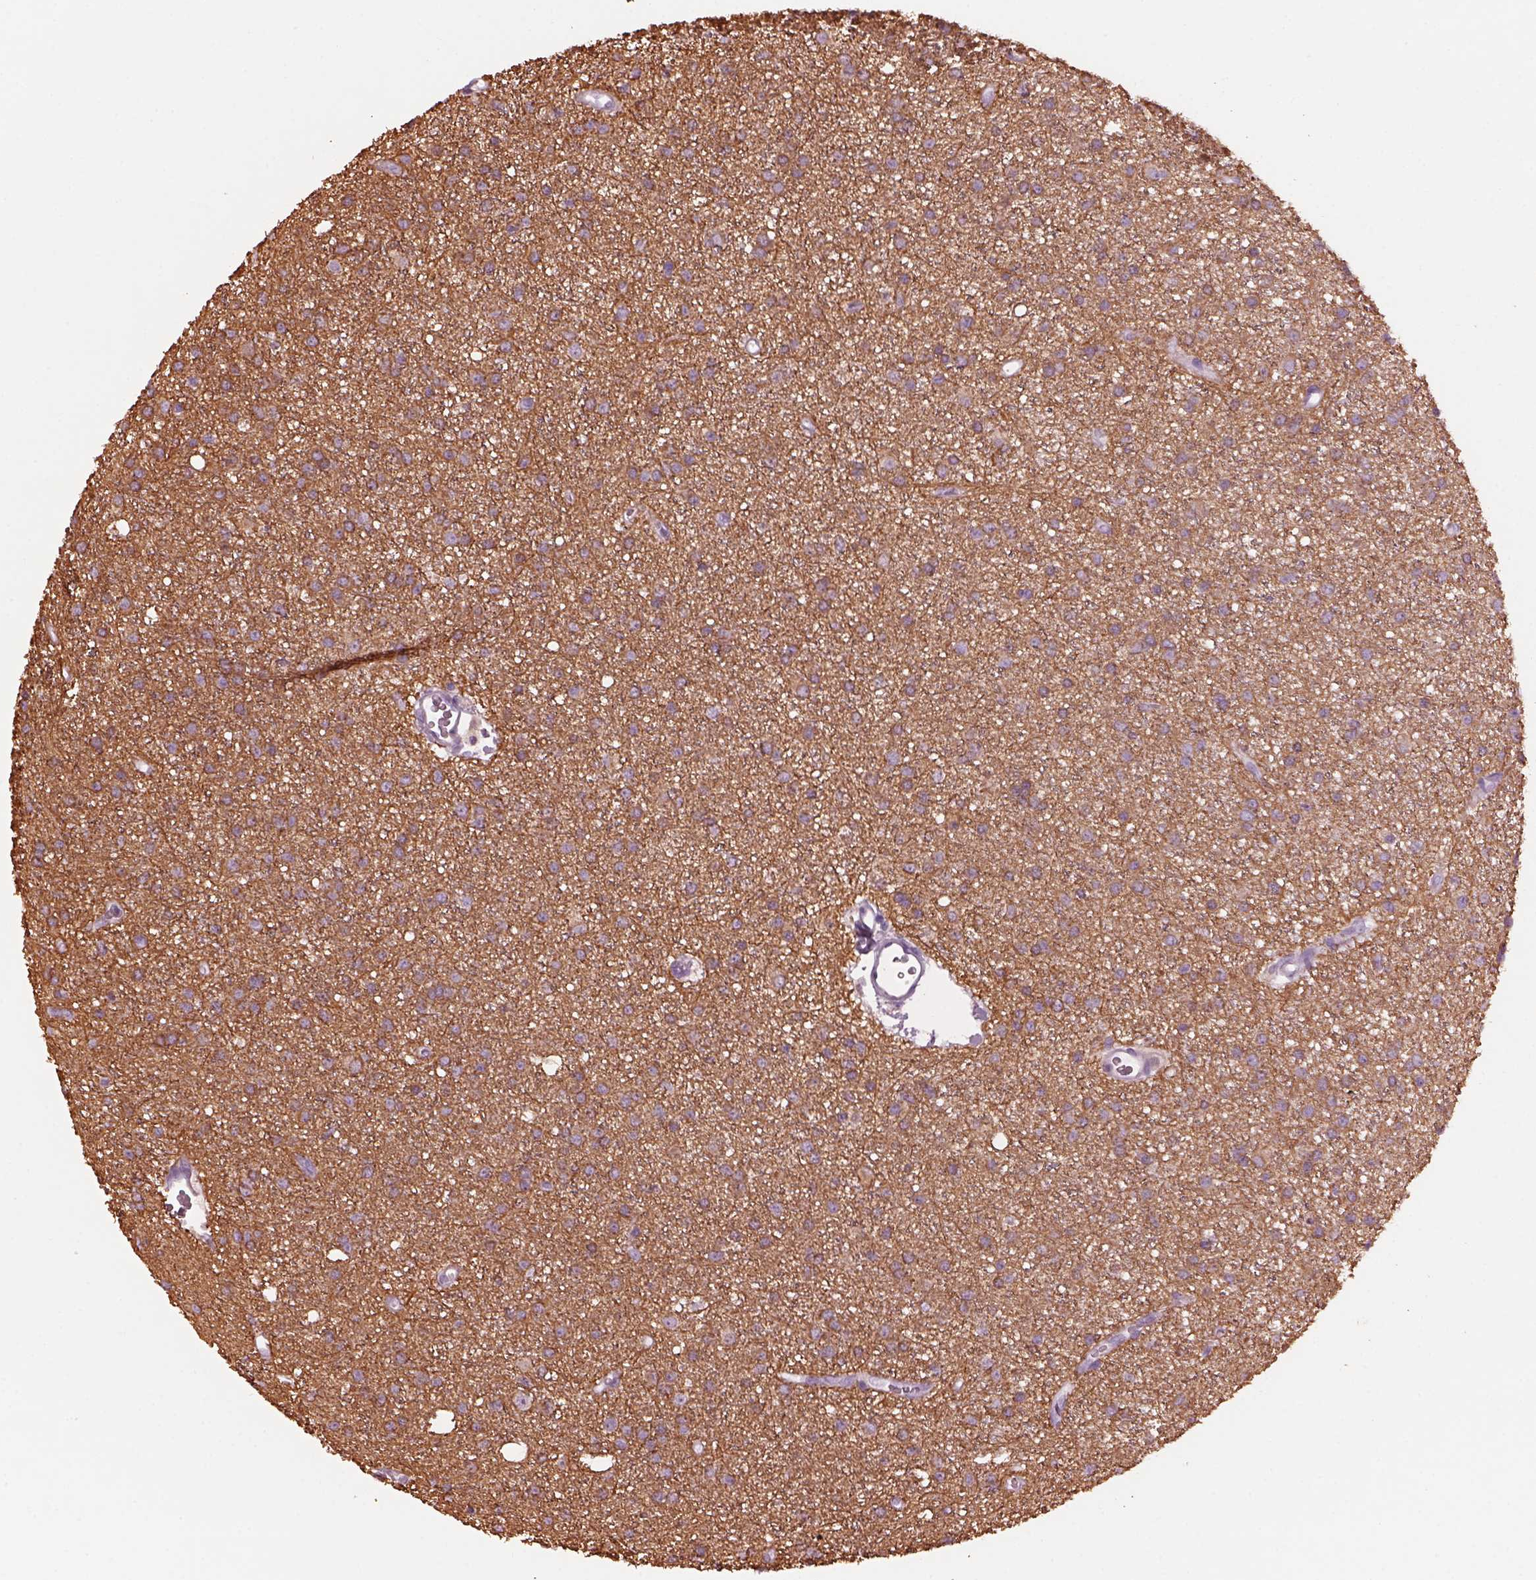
{"staining": {"intensity": "moderate", "quantity": ">75%", "location": "cytoplasmic/membranous"}, "tissue": "glioma", "cell_type": "Tumor cells", "image_type": "cancer", "snomed": [{"axis": "morphology", "description": "Glioma, malignant, Low grade"}, {"axis": "topography", "description": "Brain"}], "caption": "Tumor cells reveal medium levels of moderate cytoplasmic/membranous staining in approximately >75% of cells in low-grade glioma (malignant).", "gene": "SHTN1", "patient": {"sex": "male", "age": 27}}